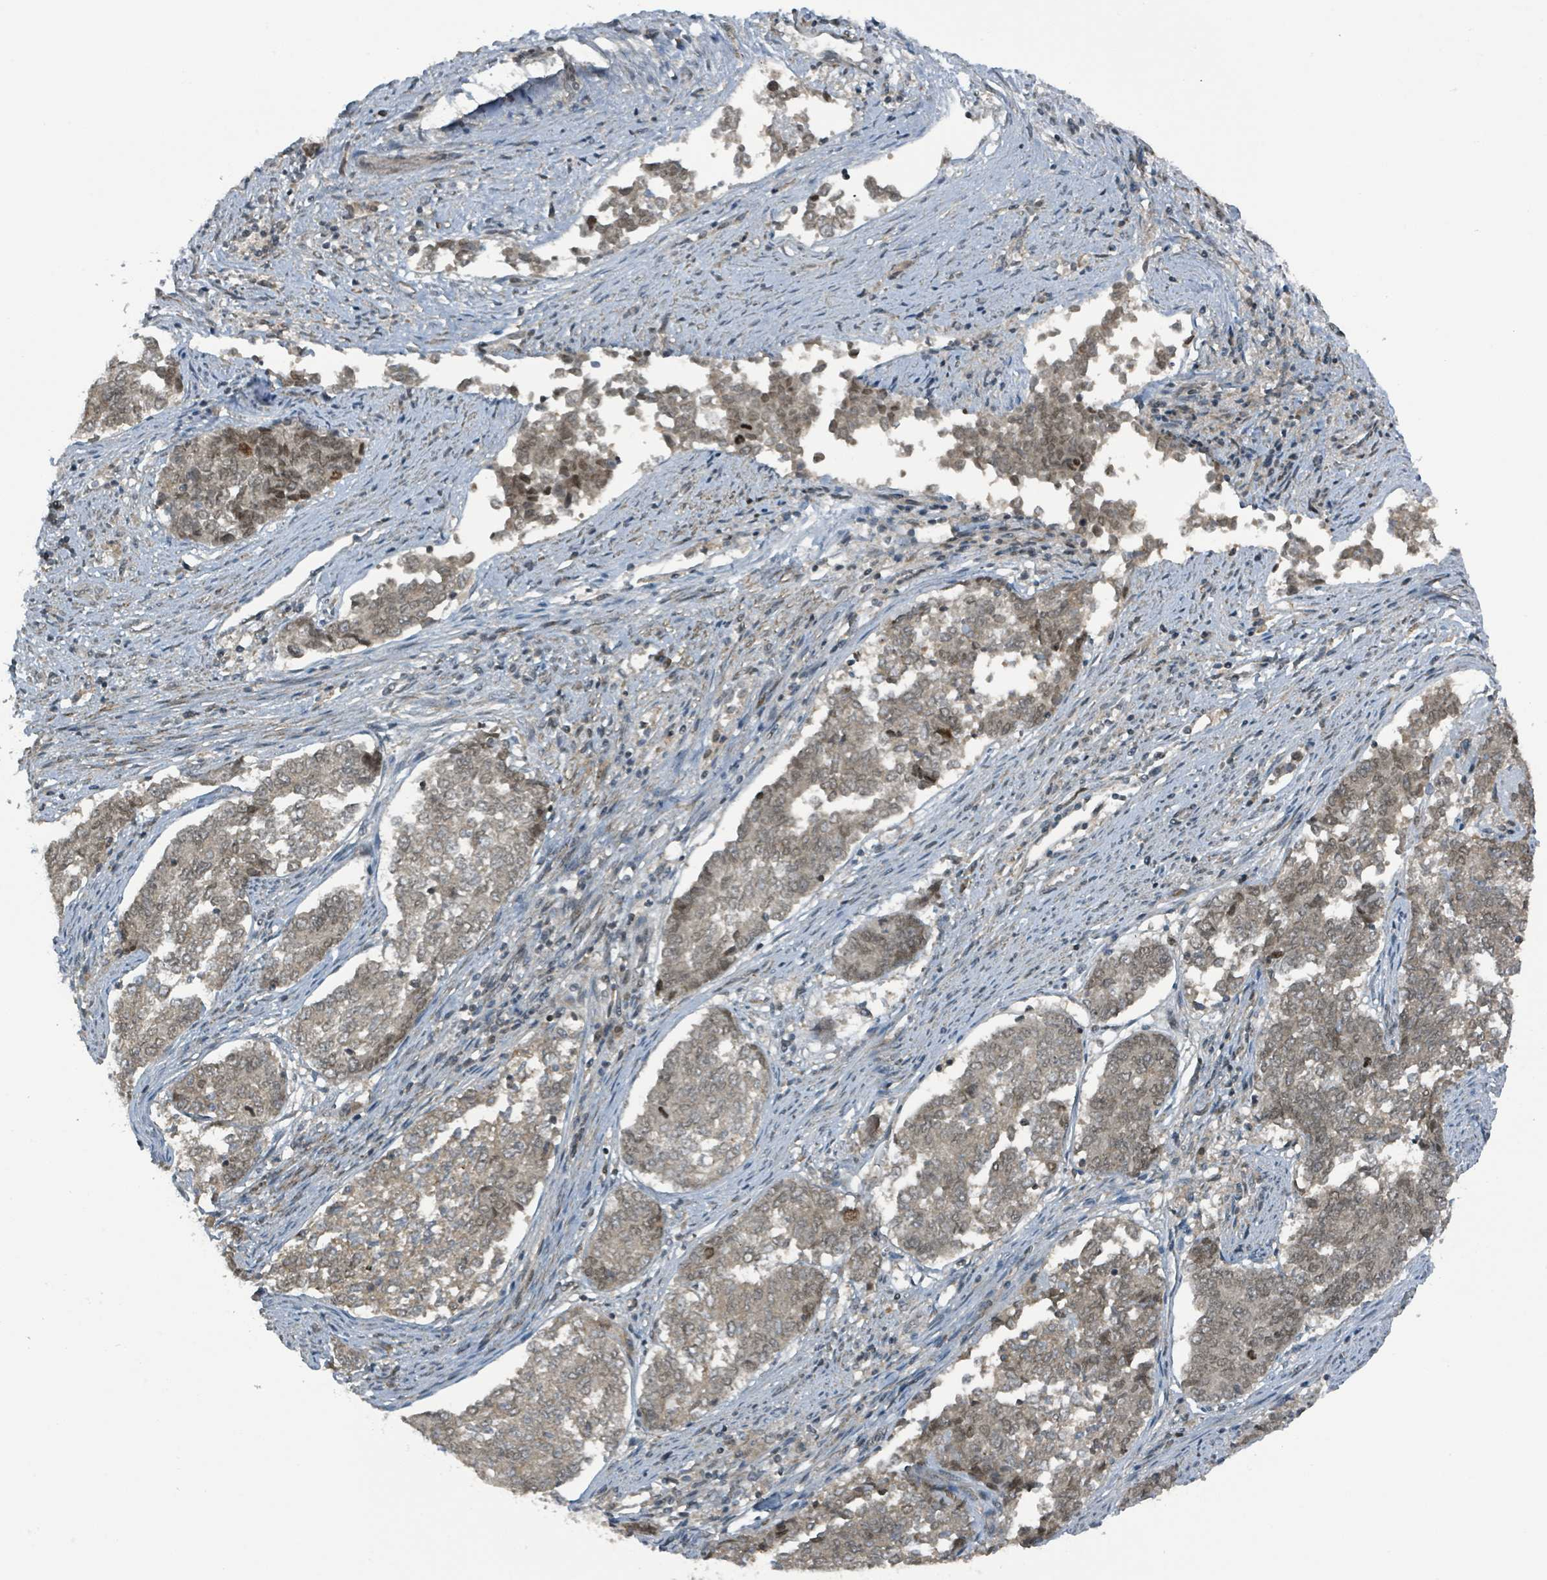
{"staining": {"intensity": "weak", "quantity": "25%-75%", "location": "cytoplasmic/membranous,nuclear"}, "tissue": "endometrial cancer", "cell_type": "Tumor cells", "image_type": "cancer", "snomed": [{"axis": "morphology", "description": "Adenocarcinoma, NOS"}, {"axis": "topography", "description": "Endometrium"}], "caption": "A brown stain shows weak cytoplasmic/membranous and nuclear staining of a protein in adenocarcinoma (endometrial) tumor cells.", "gene": "PHIP", "patient": {"sex": "female", "age": 80}}